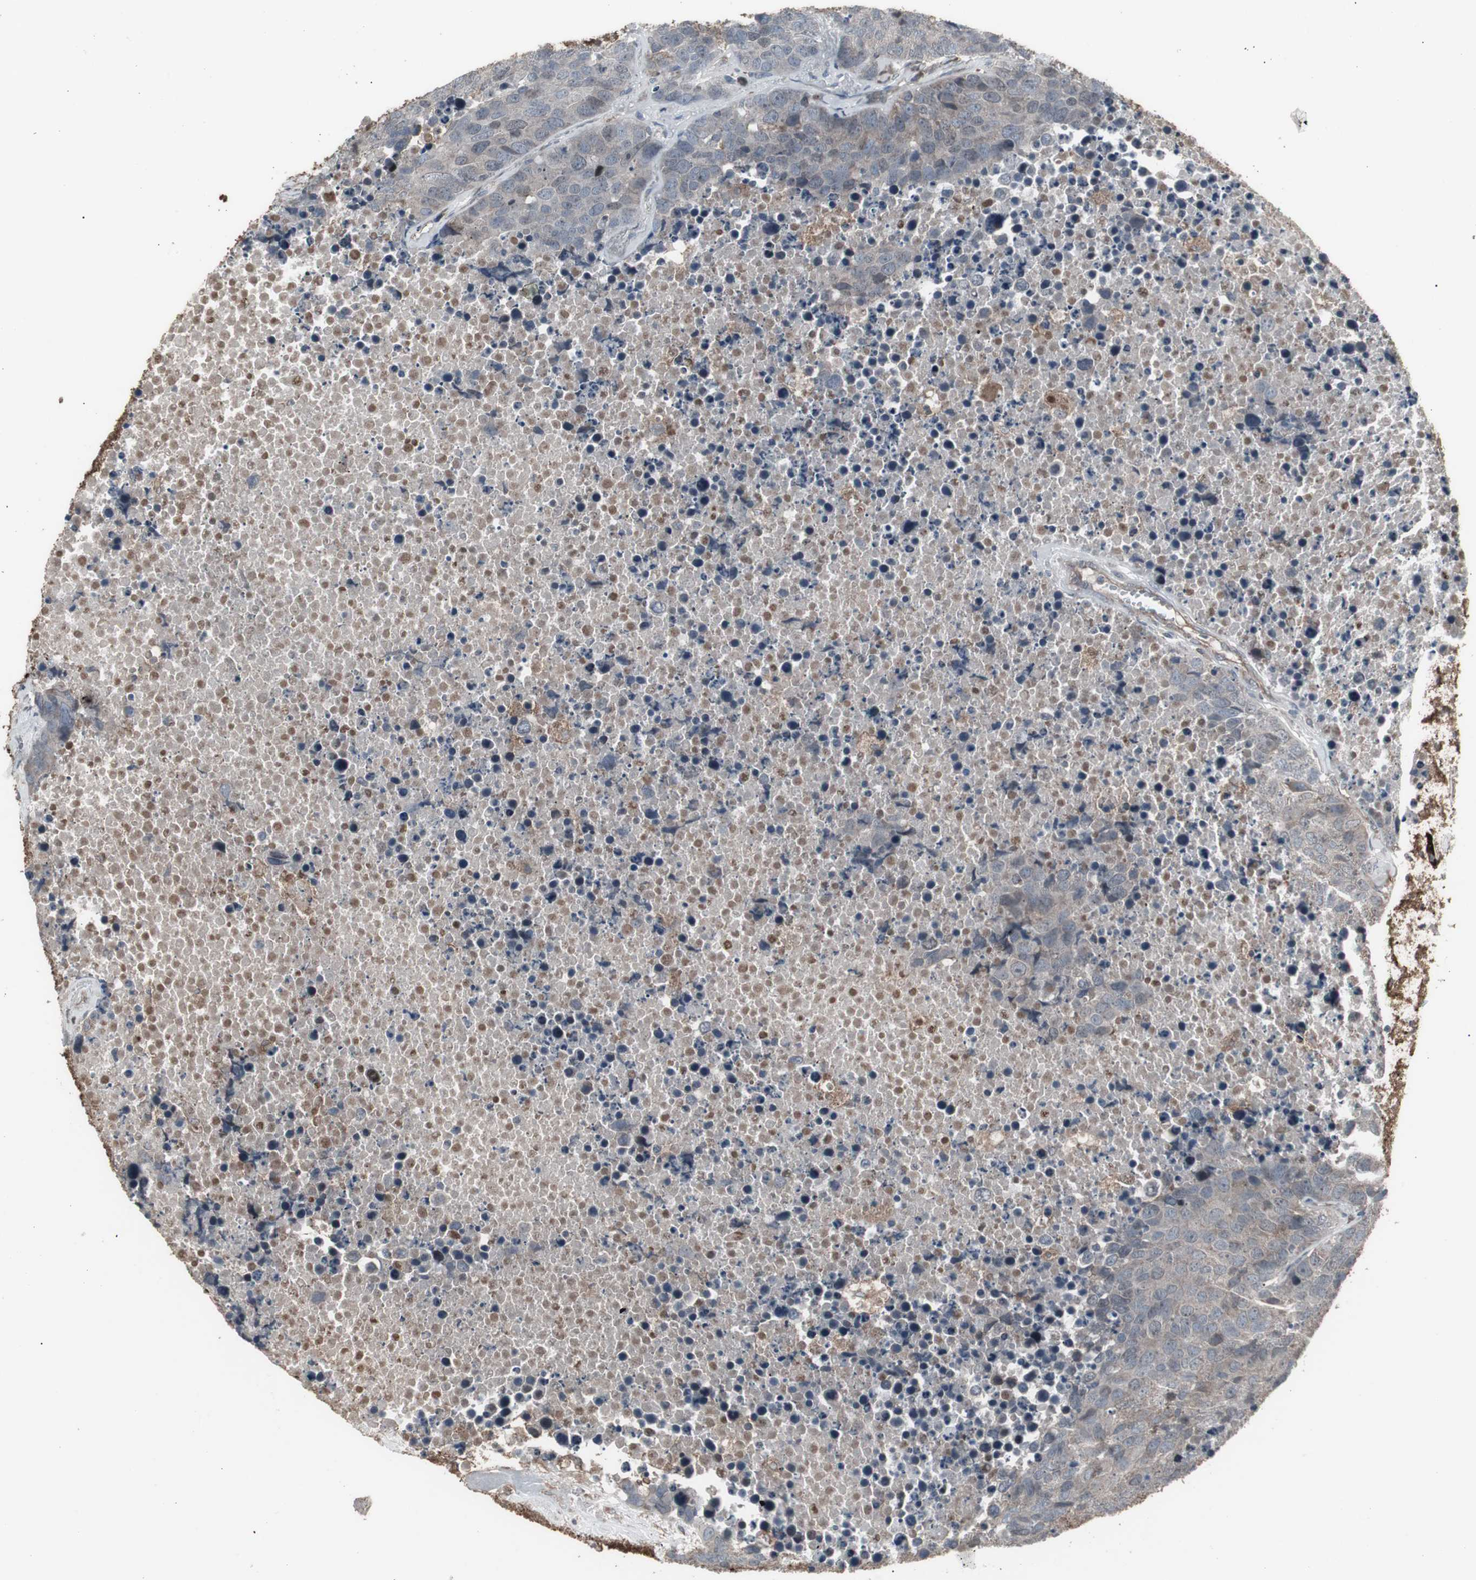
{"staining": {"intensity": "weak", "quantity": "25%-75%", "location": "cytoplasmic/membranous"}, "tissue": "carcinoid", "cell_type": "Tumor cells", "image_type": "cancer", "snomed": [{"axis": "morphology", "description": "Carcinoid, malignant, NOS"}, {"axis": "topography", "description": "Lung"}], "caption": "Immunohistochemical staining of carcinoid displays low levels of weak cytoplasmic/membranous positivity in approximately 25%-75% of tumor cells.", "gene": "SSTR2", "patient": {"sex": "male", "age": 60}}